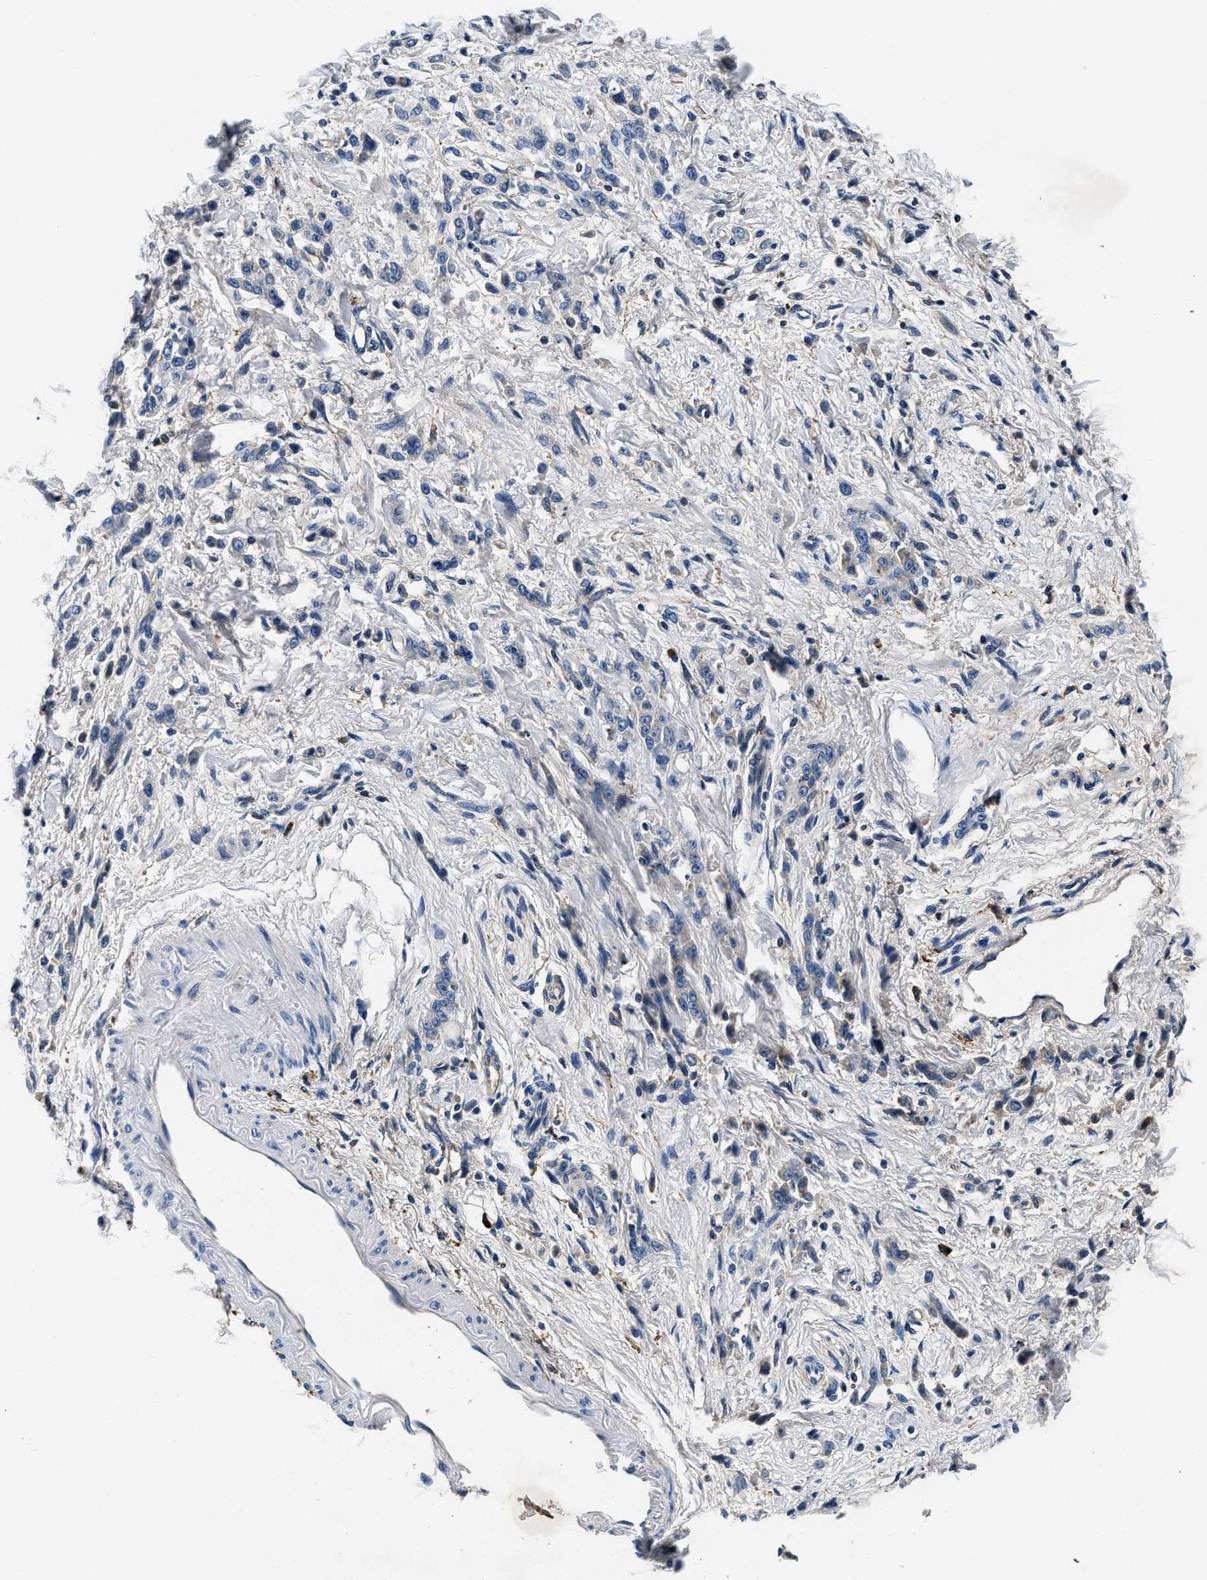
{"staining": {"intensity": "negative", "quantity": "none", "location": "none"}, "tissue": "stomach cancer", "cell_type": "Tumor cells", "image_type": "cancer", "snomed": [{"axis": "morphology", "description": "Normal tissue, NOS"}, {"axis": "morphology", "description": "Adenocarcinoma, NOS"}, {"axis": "topography", "description": "Stomach"}], "caption": "There is no significant staining in tumor cells of stomach adenocarcinoma.", "gene": "ZFAND3", "patient": {"sex": "male", "age": 82}}